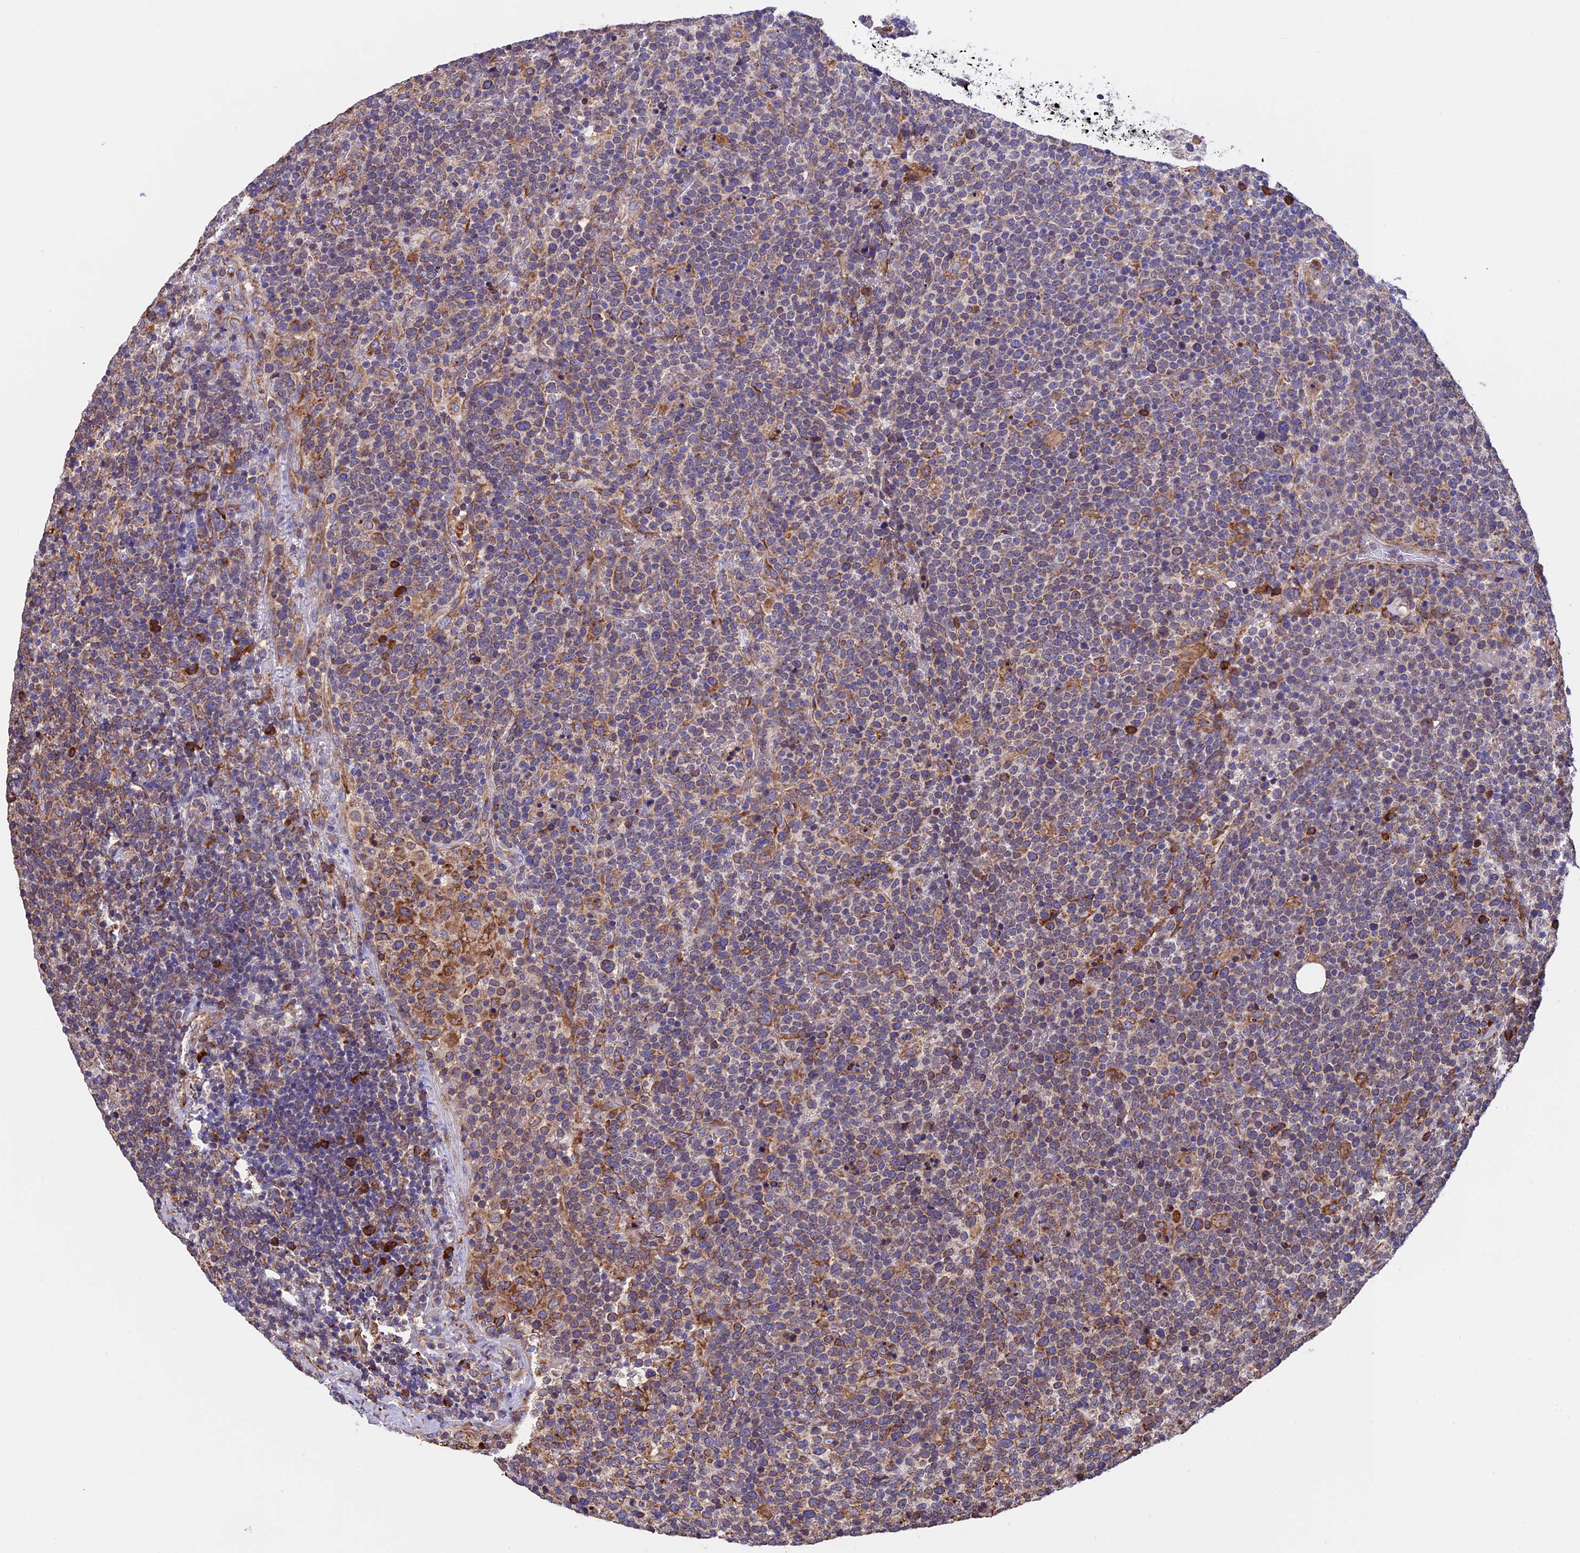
{"staining": {"intensity": "weak", "quantity": "25%-75%", "location": "cytoplasmic/membranous"}, "tissue": "lymphoma", "cell_type": "Tumor cells", "image_type": "cancer", "snomed": [{"axis": "morphology", "description": "Malignant lymphoma, non-Hodgkin's type, High grade"}, {"axis": "topography", "description": "Lymph node"}], "caption": "This image exhibits immunohistochemistry (IHC) staining of lymphoma, with low weak cytoplasmic/membranous expression in about 25%-75% of tumor cells.", "gene": "BTBD3", "patient": {"sex": "male", "age": 61}}